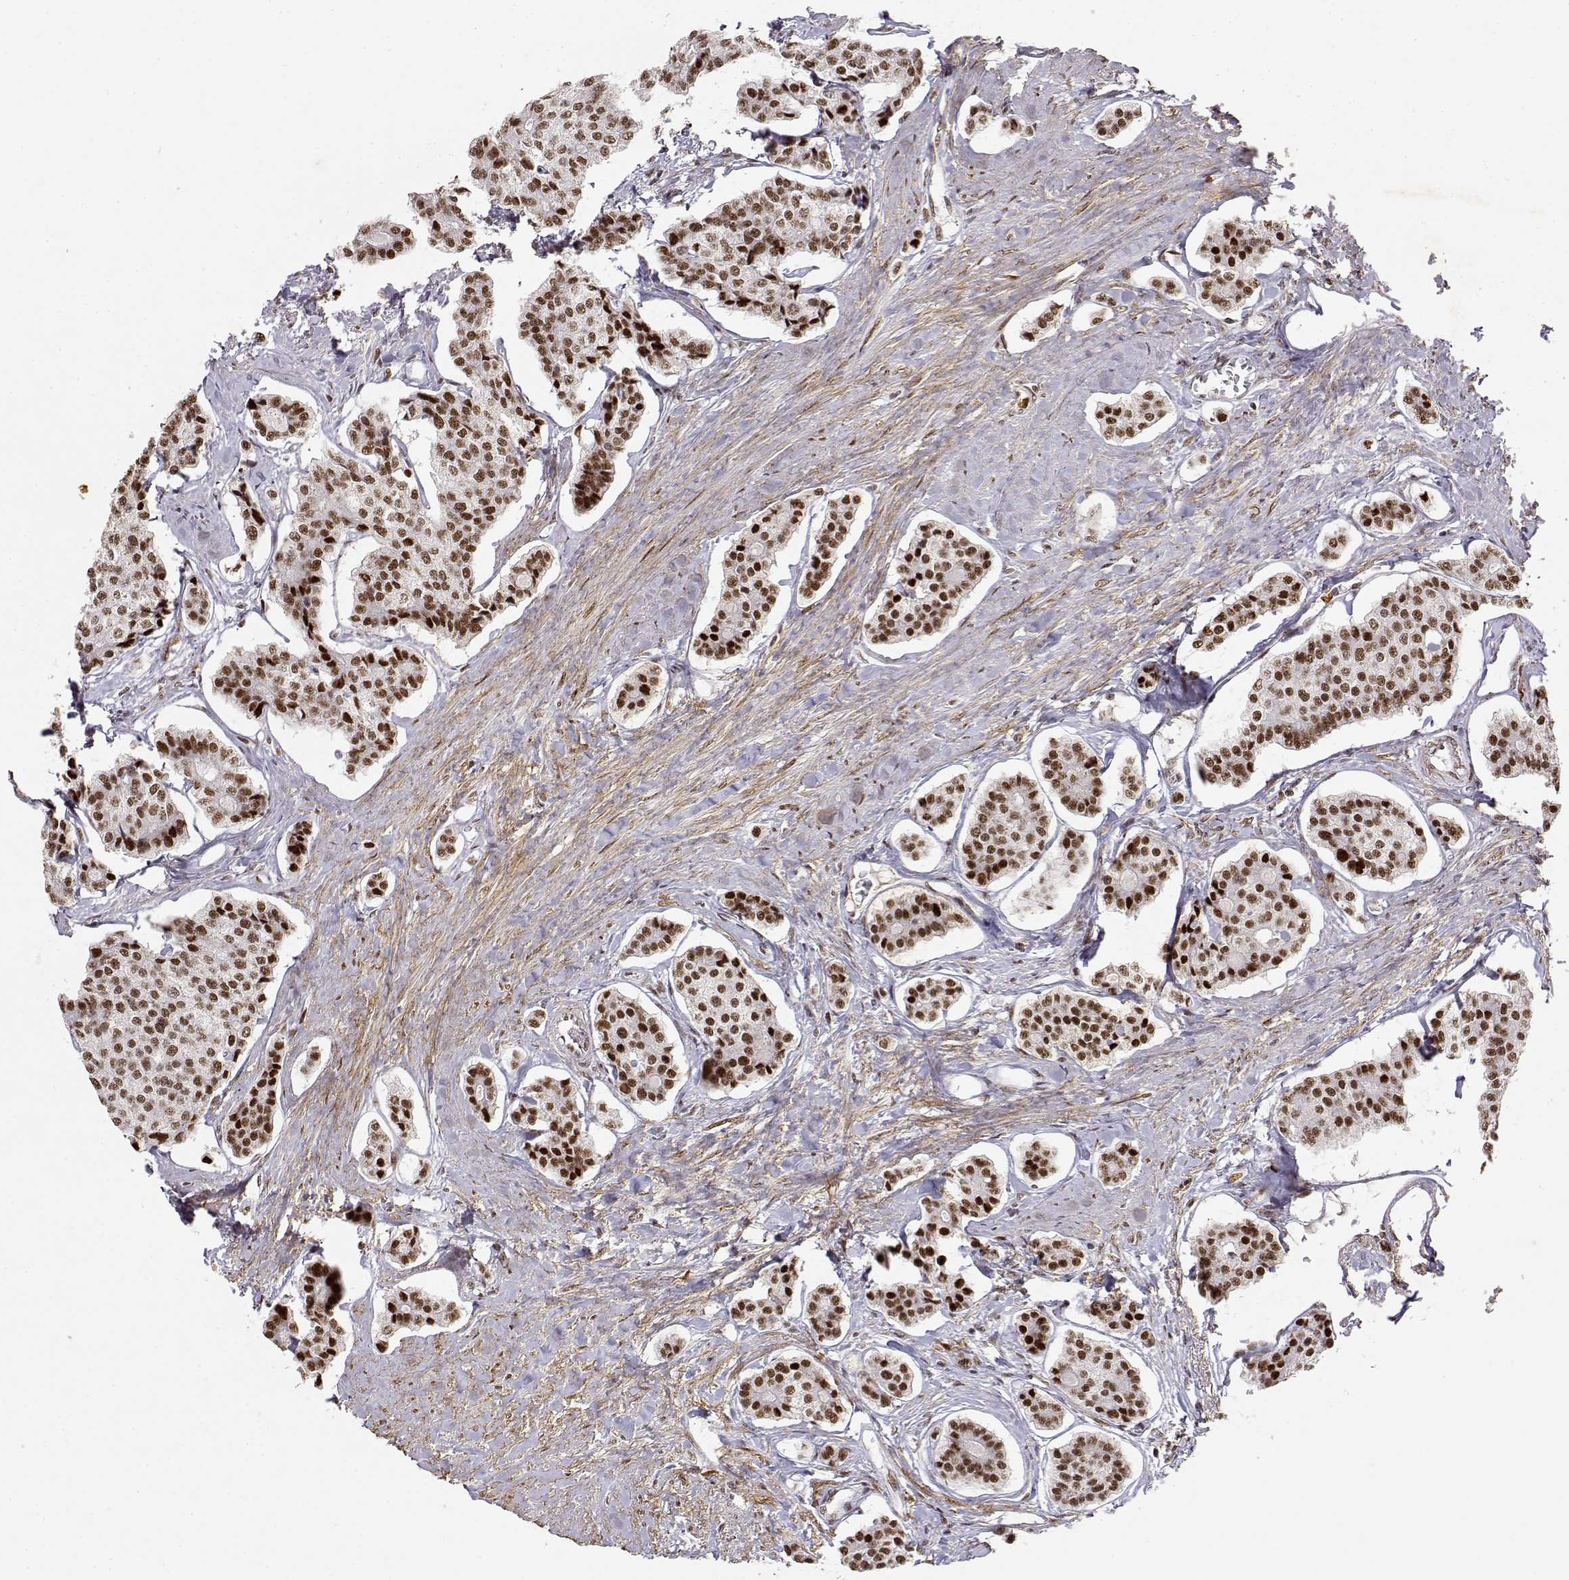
{"staining": {"intensity": "strong", "quantity": ">75%", "location": "nuclear"}, "tissue": "carcinoid", "cell_type": "Tumor cells", "image_type": "cancer", "snomed": [{"axis": "morphology", "description": "Carcinoid, malignant, NOS"}, {"axis": "topography", "description": "Small intestine"}], "caption": "Carcinoid was stained to show a protein in brown. There is high levels of strong nuclear expression in about >75% of tumor cells.", "gene": "RSF1", "patient": {"sex": "female", "age": 65}}